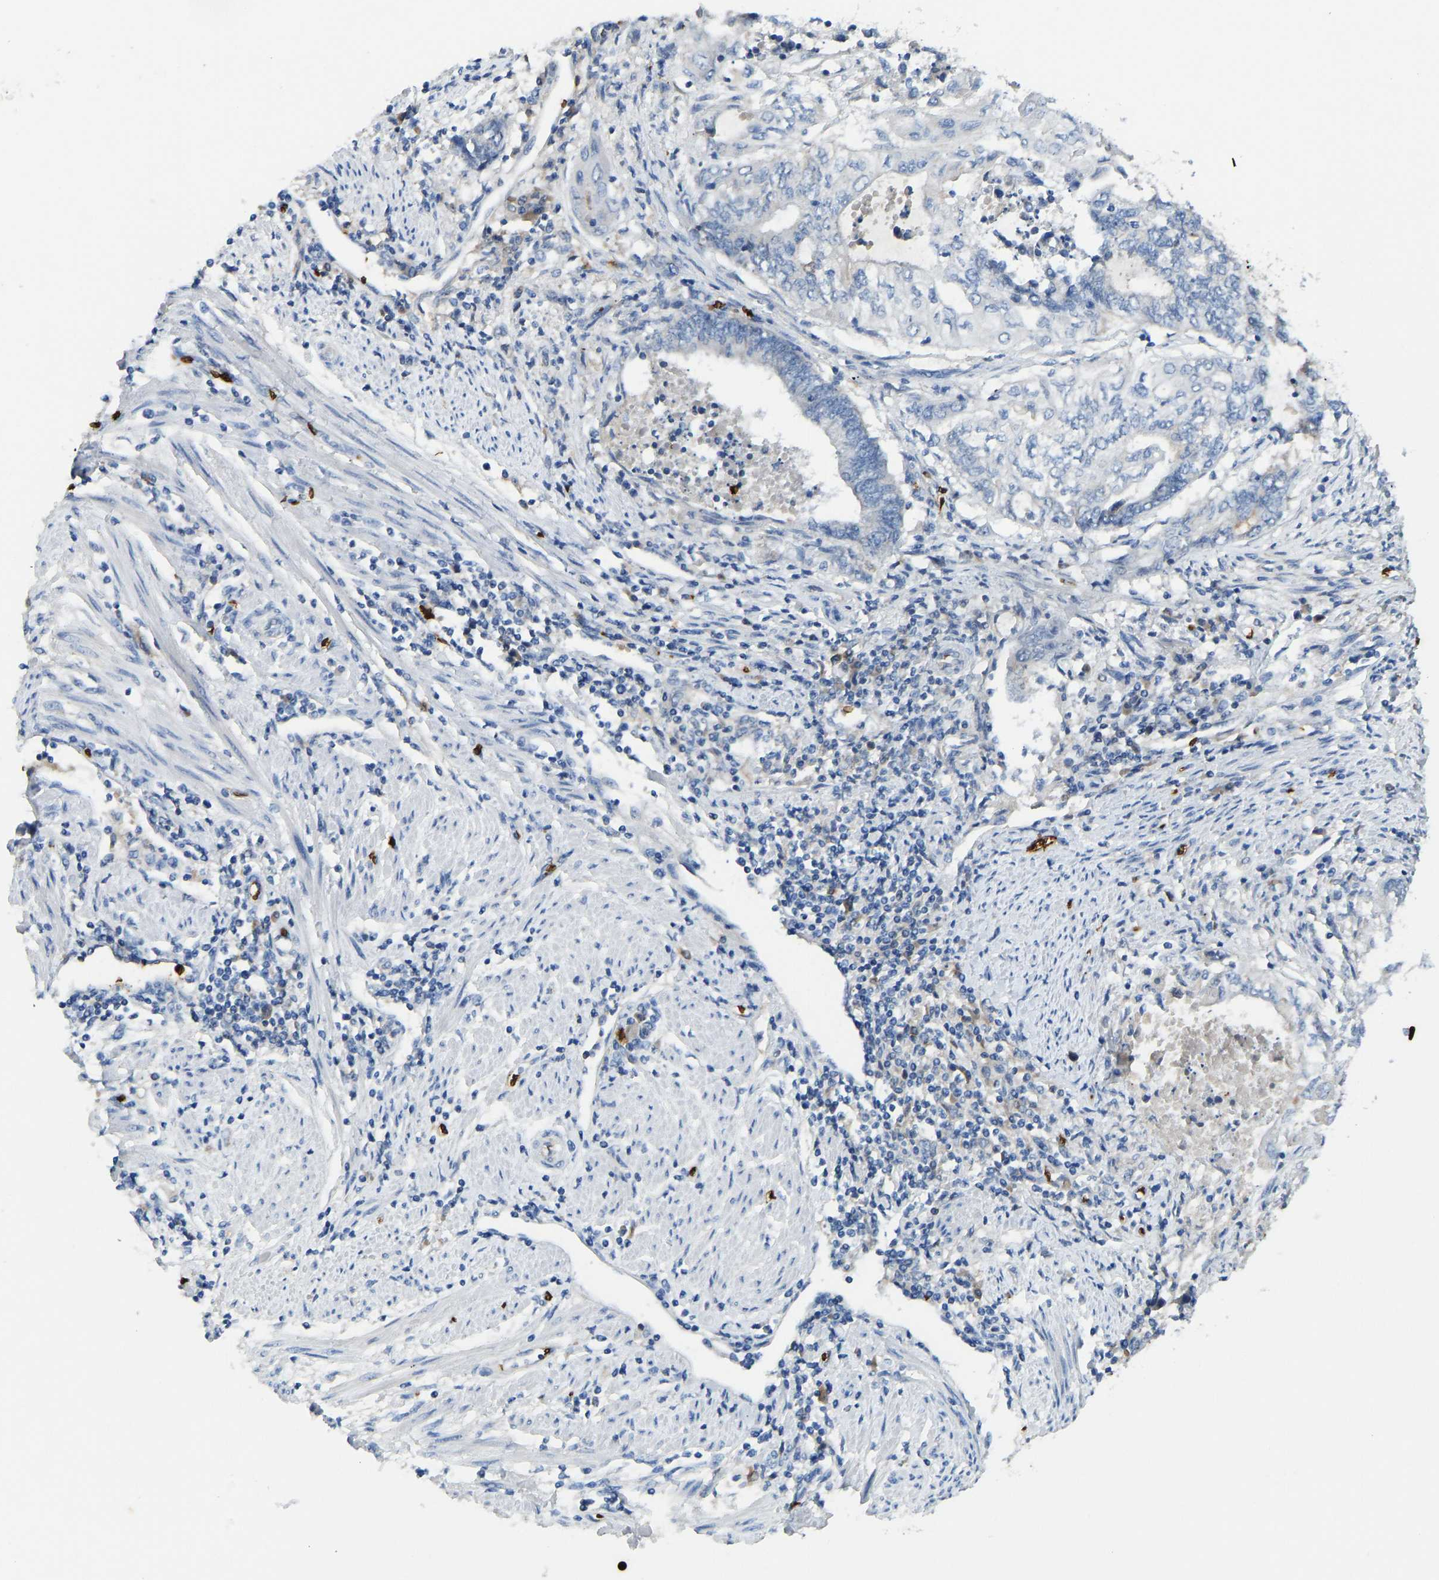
{"staining": {"intensity": "negative", "quantity": "none", "location": "none"}, "tissue": "endometrial cancer", "cell_type": "Tumor cells", "image_type": "cancer", "snomed": [{"axis": "morphology", "description": "Adenocarcinoma, NOS"}, {"axis": "topography", "description": "Uterus"}, {"axis": "topography", "description": "Endometrium"}], "caption": "Protein analysis of endometrial adenocarcinoma demonstrates no significant expression in tumor cells.", "gene": "PIGS", "patient": {"sex": "female", "age": 70}}